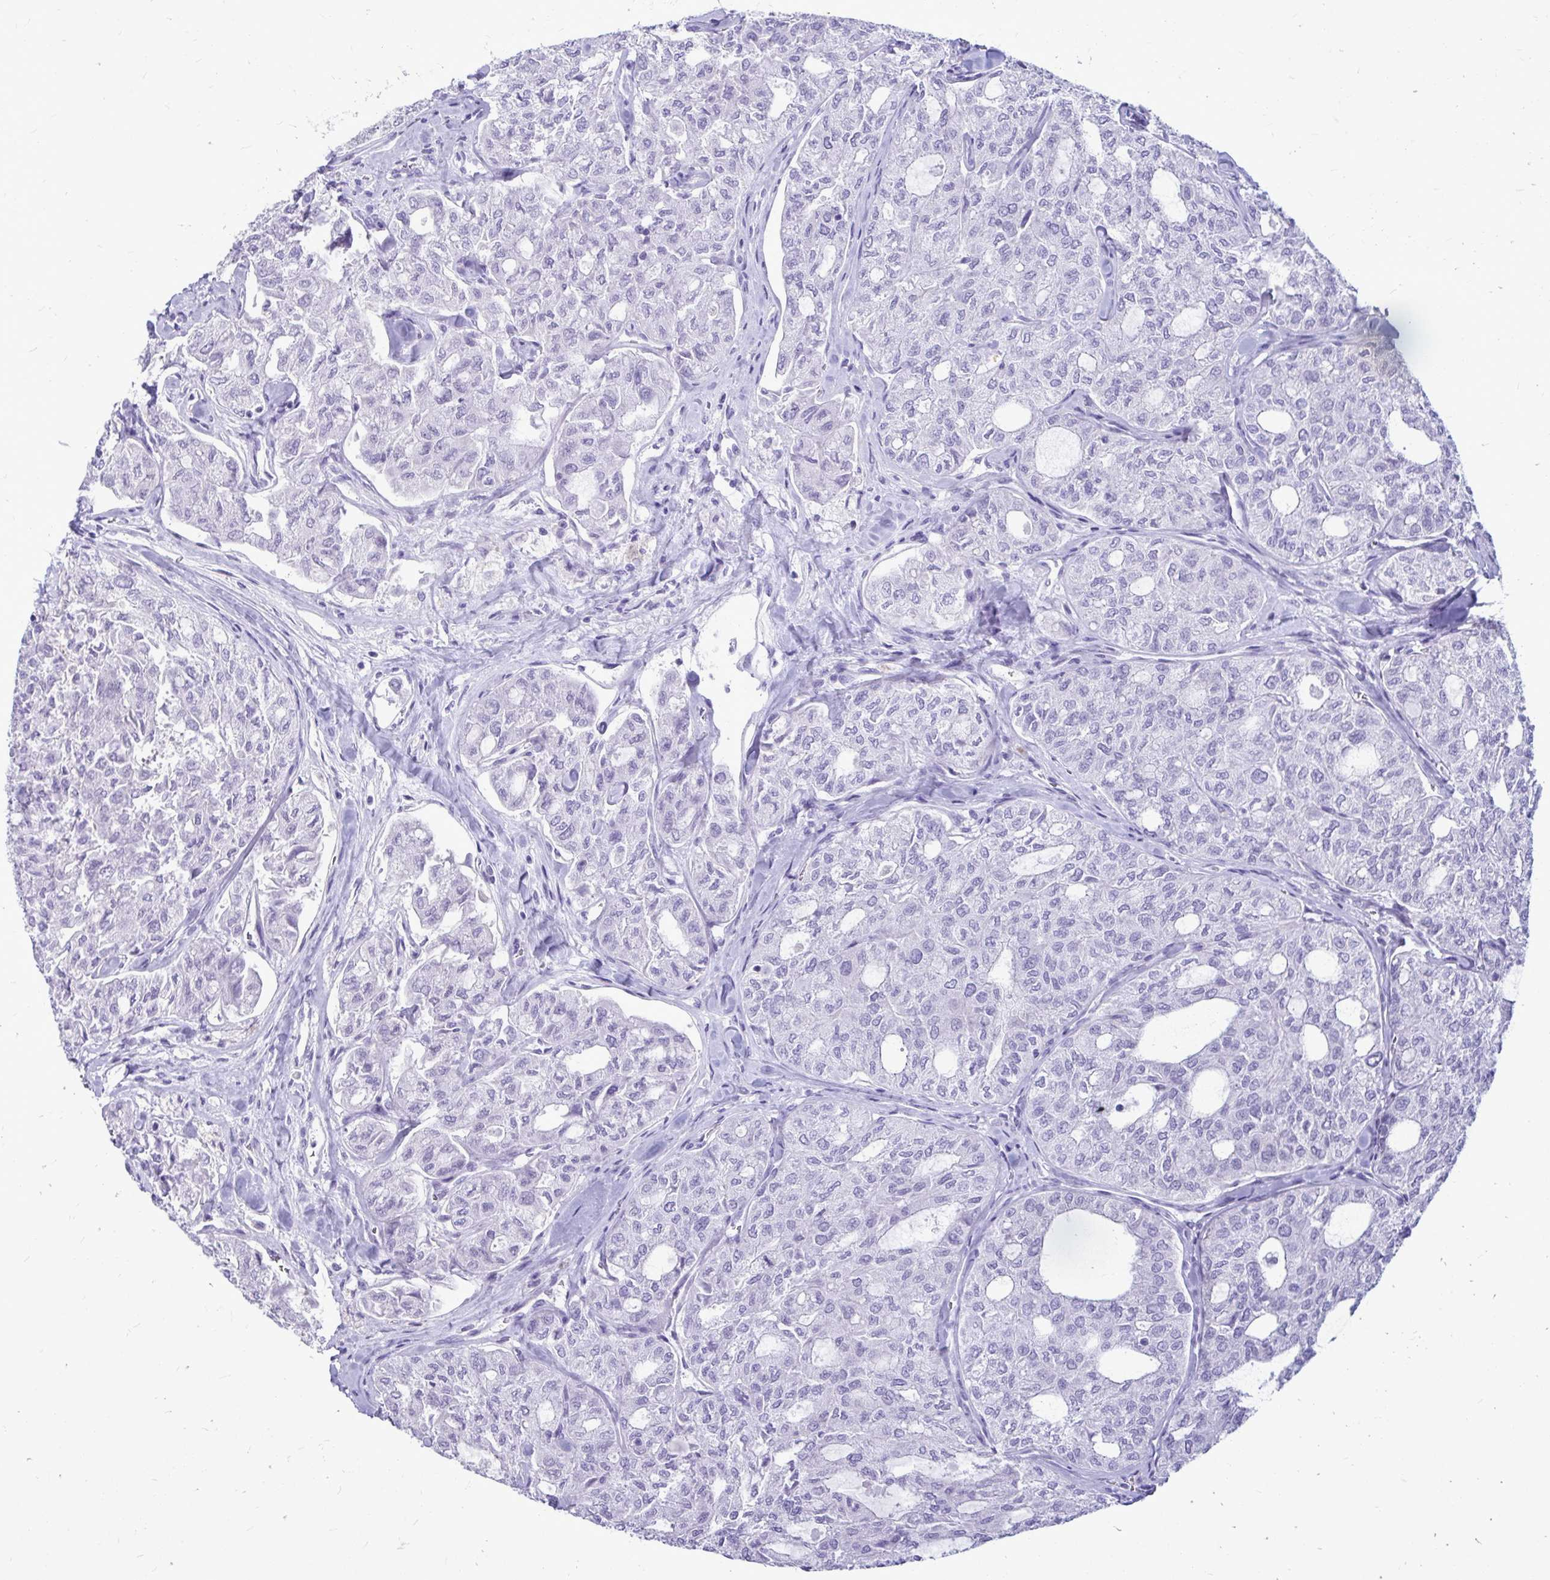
{"staining": {"intensity": "negative", "quantity": "none", "location": "none"}, "tissue": "thyroid cancer", "cell_type": "Tumor cells", "image_type": "cancer", "snomed": [{"axis": "morphology", "description": "Follicular adenoma carcinoma, NOS"}, {"axis": "topography", "description": "Thyroid gland"}], "caption": "Immunohistochemical staining of thyroid cancer (follicular adenoma carcinoma) displays no significant staining in tumor cells.", "gene": "NANOGNB", "patient": {"sex": "male", "age": 75}}